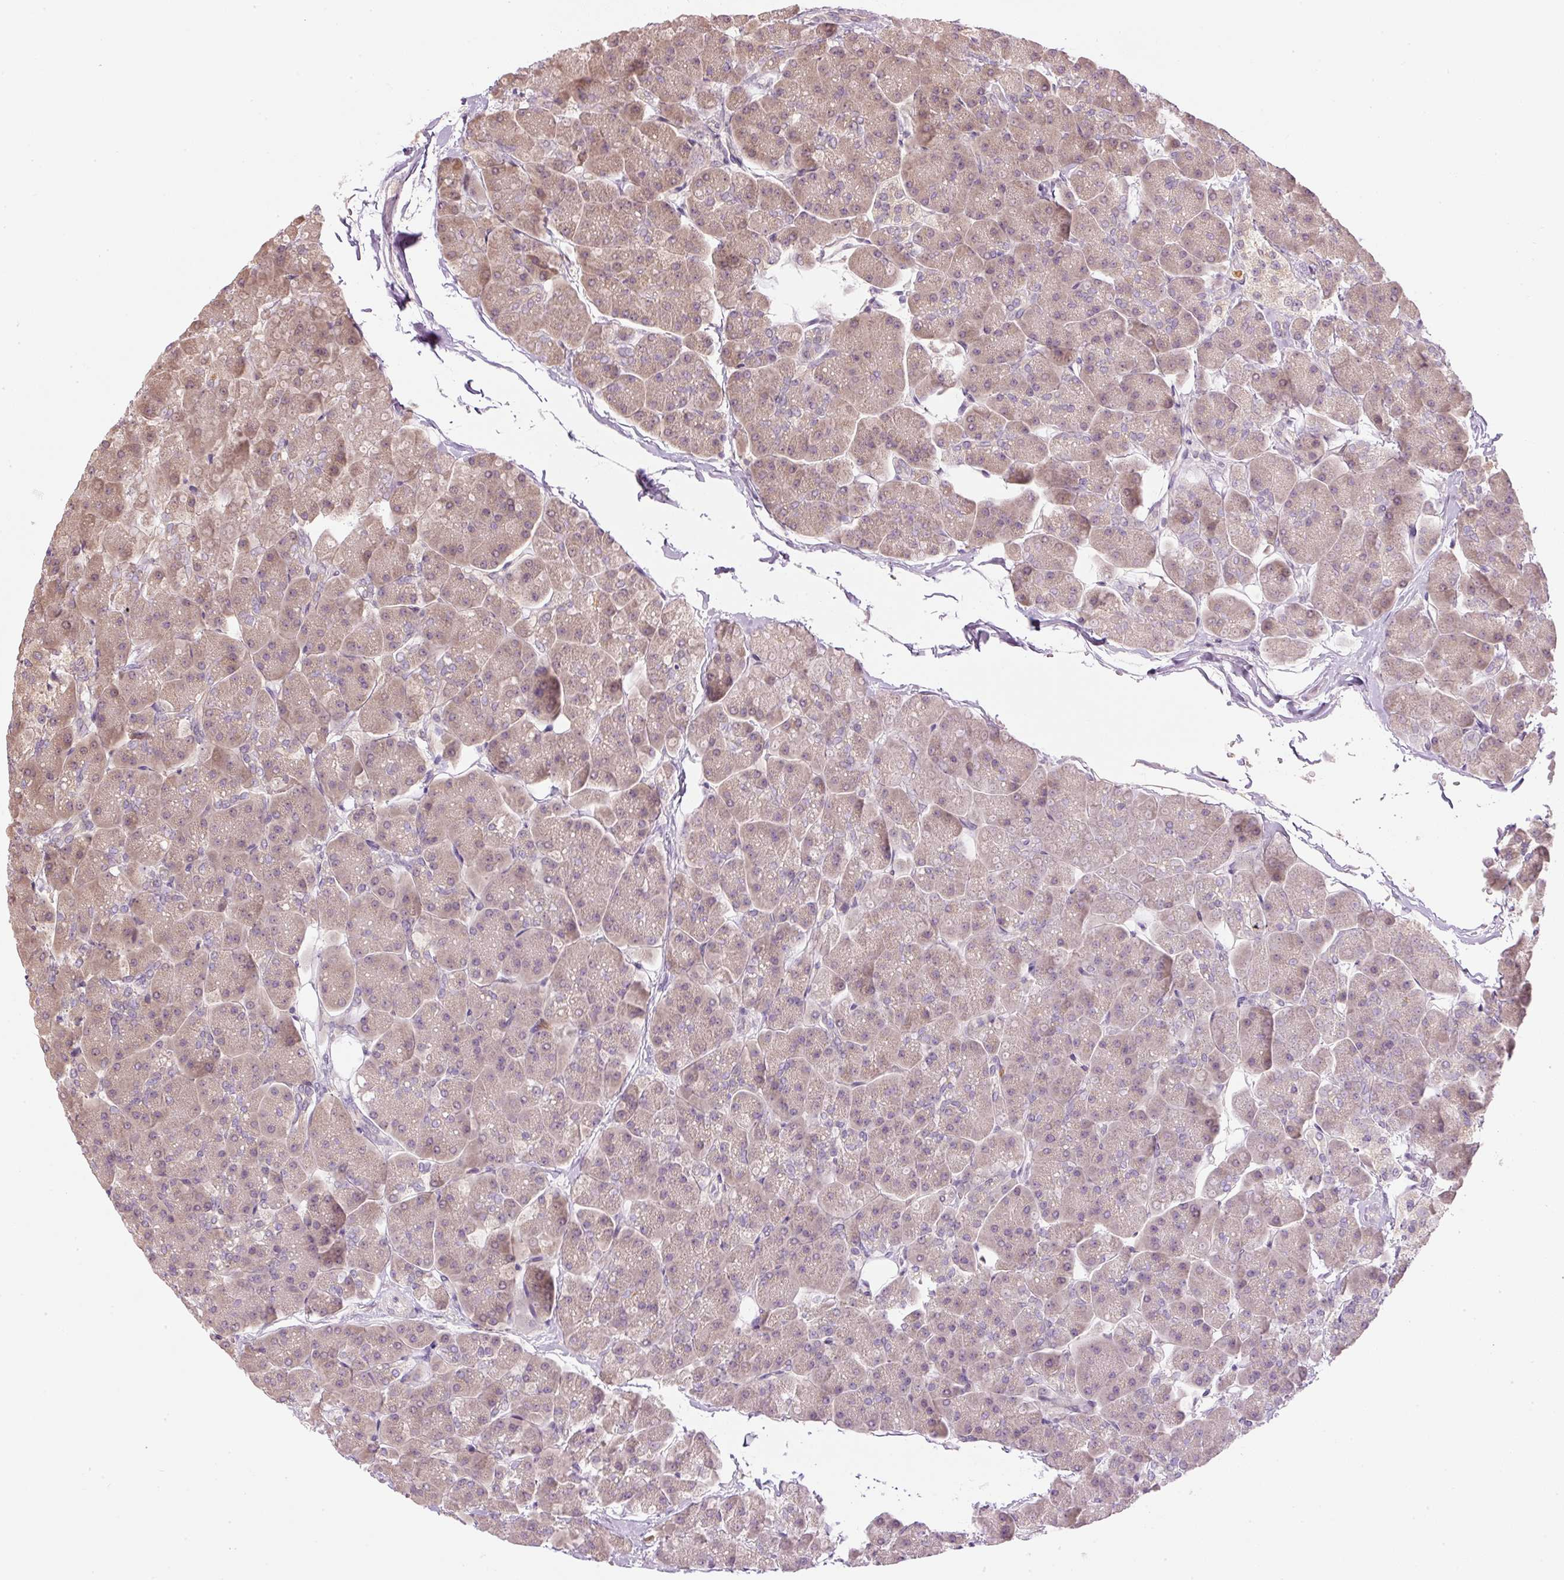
{"staining": {"intensity": "weak", "quantity": ">75%", "location": "cytoplasmic/membranous"}, "tissue": "pancreas", "cell_type": "Exocrine glandular cells", "image_type": "normal", "snomed": [{"axis": "morphology", "description": "Normal tissue, NOS"}, {"axis": "topography", "description": "Pancreas"}, {"axis": "topography", "description": "Peripheral nerve tissue"}], "caption": "A micrograph showing weak cytoplasmic/membranous staining in approximately >75% of exocrine glandular cells in unremarkable pancreas, as visualized by brown immunohistochemical staining.", "gene": "CTTNBP2", "patient": {"sex": "male", "age": 54}}